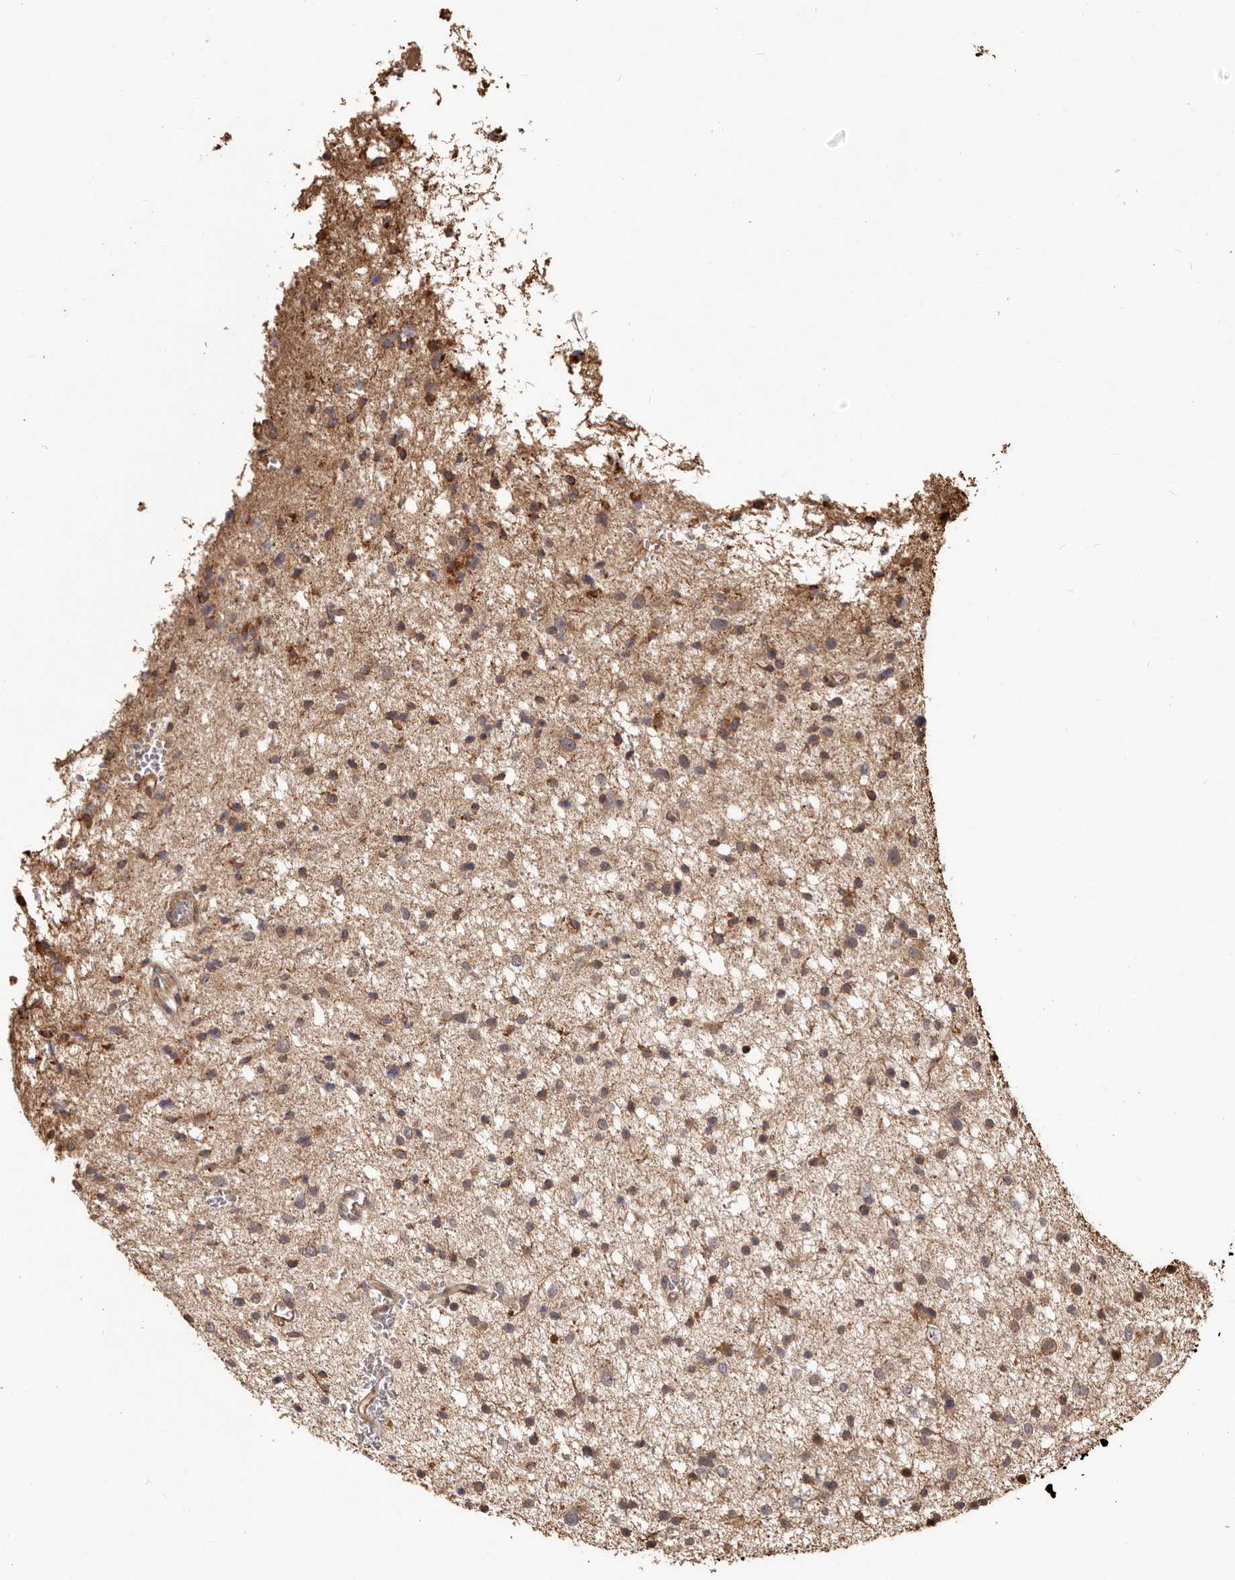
{"staining": {"intensity": "weak", "quantity": "25%-75%", "location": "cytoplasmic/membranous"}, "tissue": "glioma", "cell_type": "Tumor cells", "image_type": "cancer", "snomed": [{"axis": "morphology", "description": "Glioma, malignant, Low grade"}, {"axis": "topography", "description": "Brain"}], "caption": "This micrograph shows glioma stained with immunohistochemistry to label a protein in brown. The cytoplasmic/membranous of tumor cells show weak positivity for the protein. Nuclei are counter-stained blue.", "gene": "MTO1", "patient": {"sex": "female", "age": 37}}